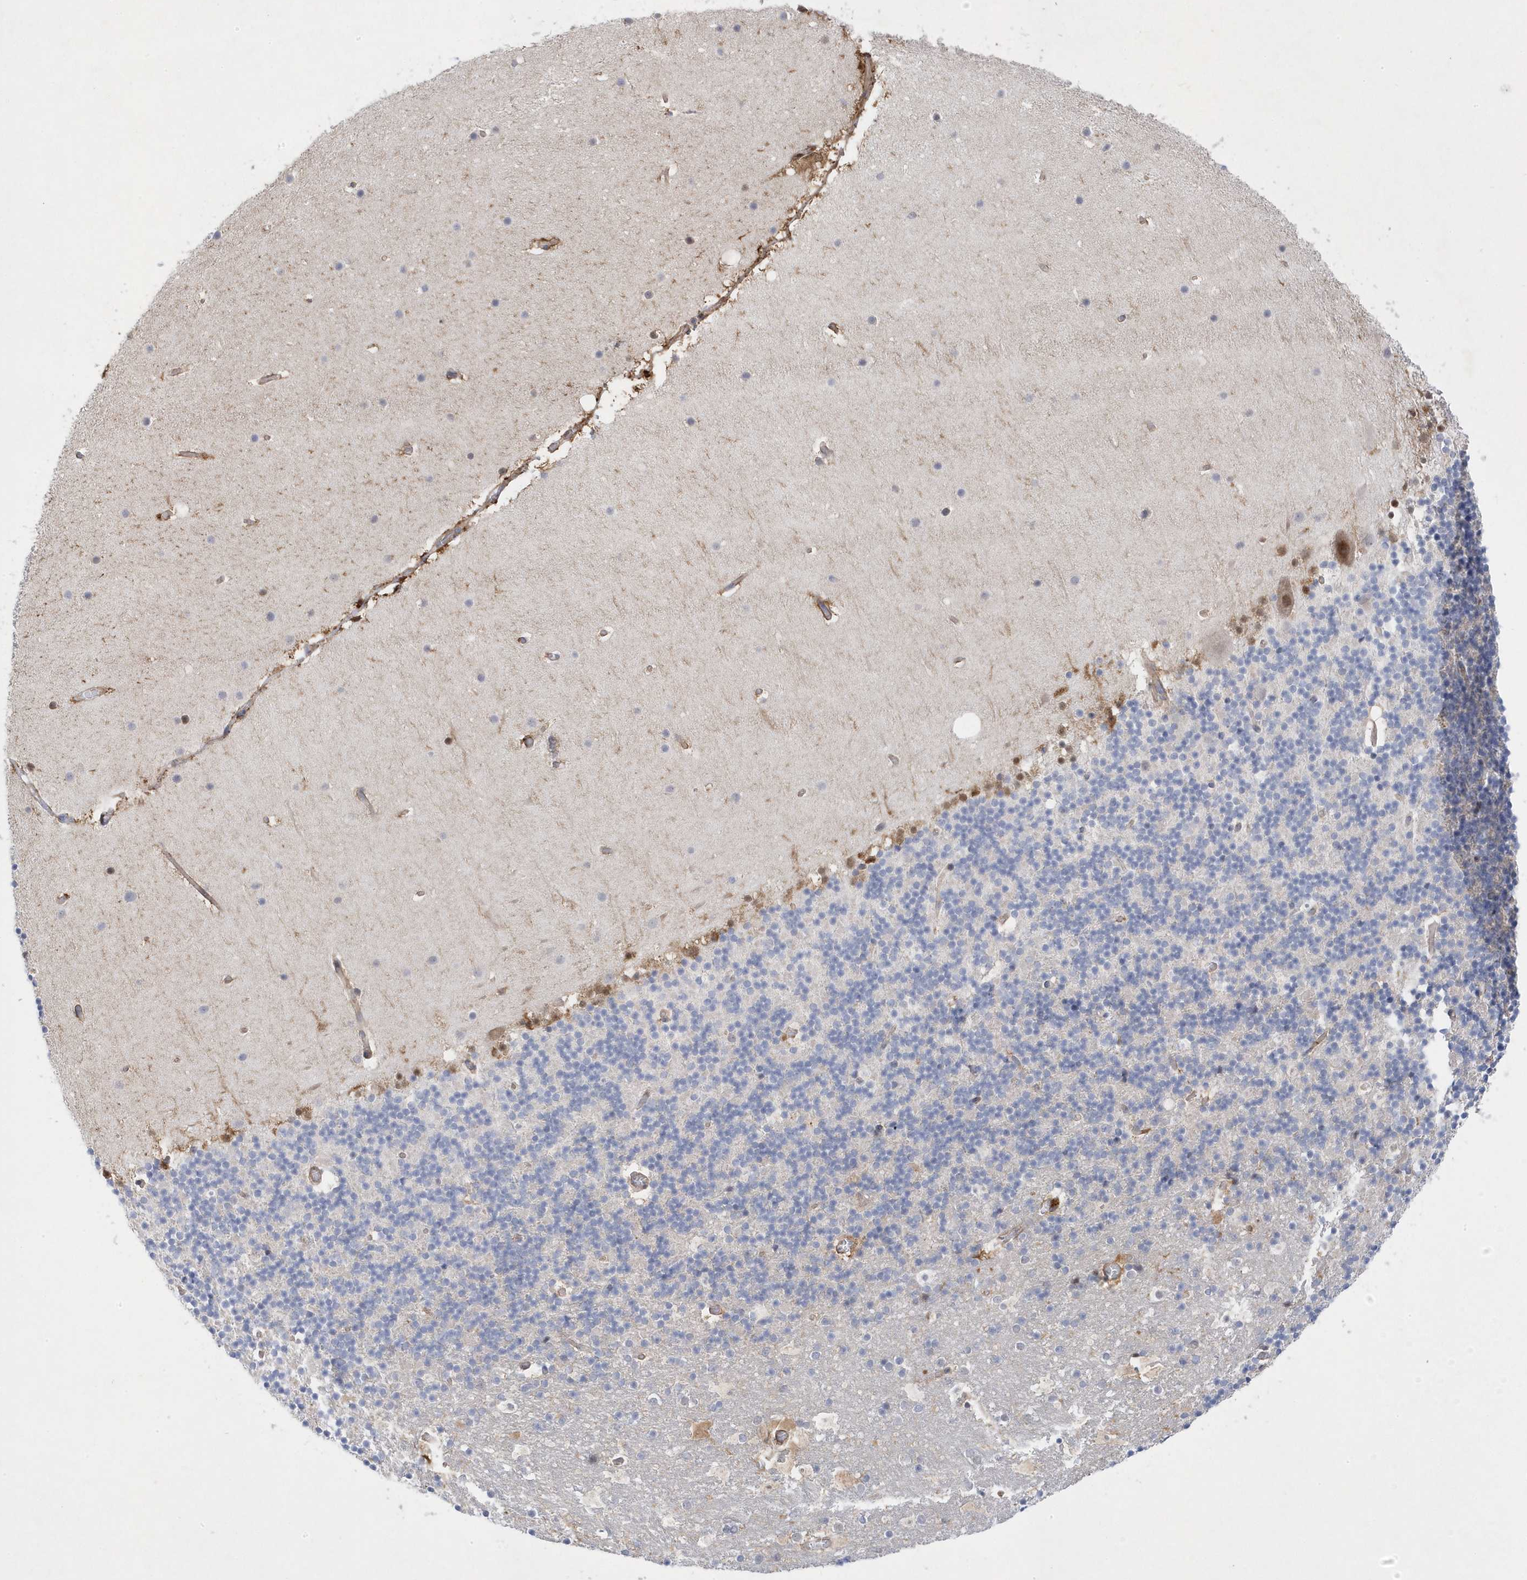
{"staining": {"intensity": "negative", "quantity": "none", "location": "none"}, "tissue": "cerebellum", "cell_type": "Cells in granular layer", "image_type": "normal", "snomed": [{"axis": "morphology", "description": "Normal tissue, NOS"}, {"axis": "topography", "description": "Cerebellum"}], "caption": "Cerebellum was stained to show a protein in brown. There is no significant expression in cells in granular layer. (Brightfield microscopy of DAB (3,3'-diaminobenzidine) immunohistochemistry at high magnification).", "gene": "ANAPC1", "patient": {"sex": "male", "age": 57}}